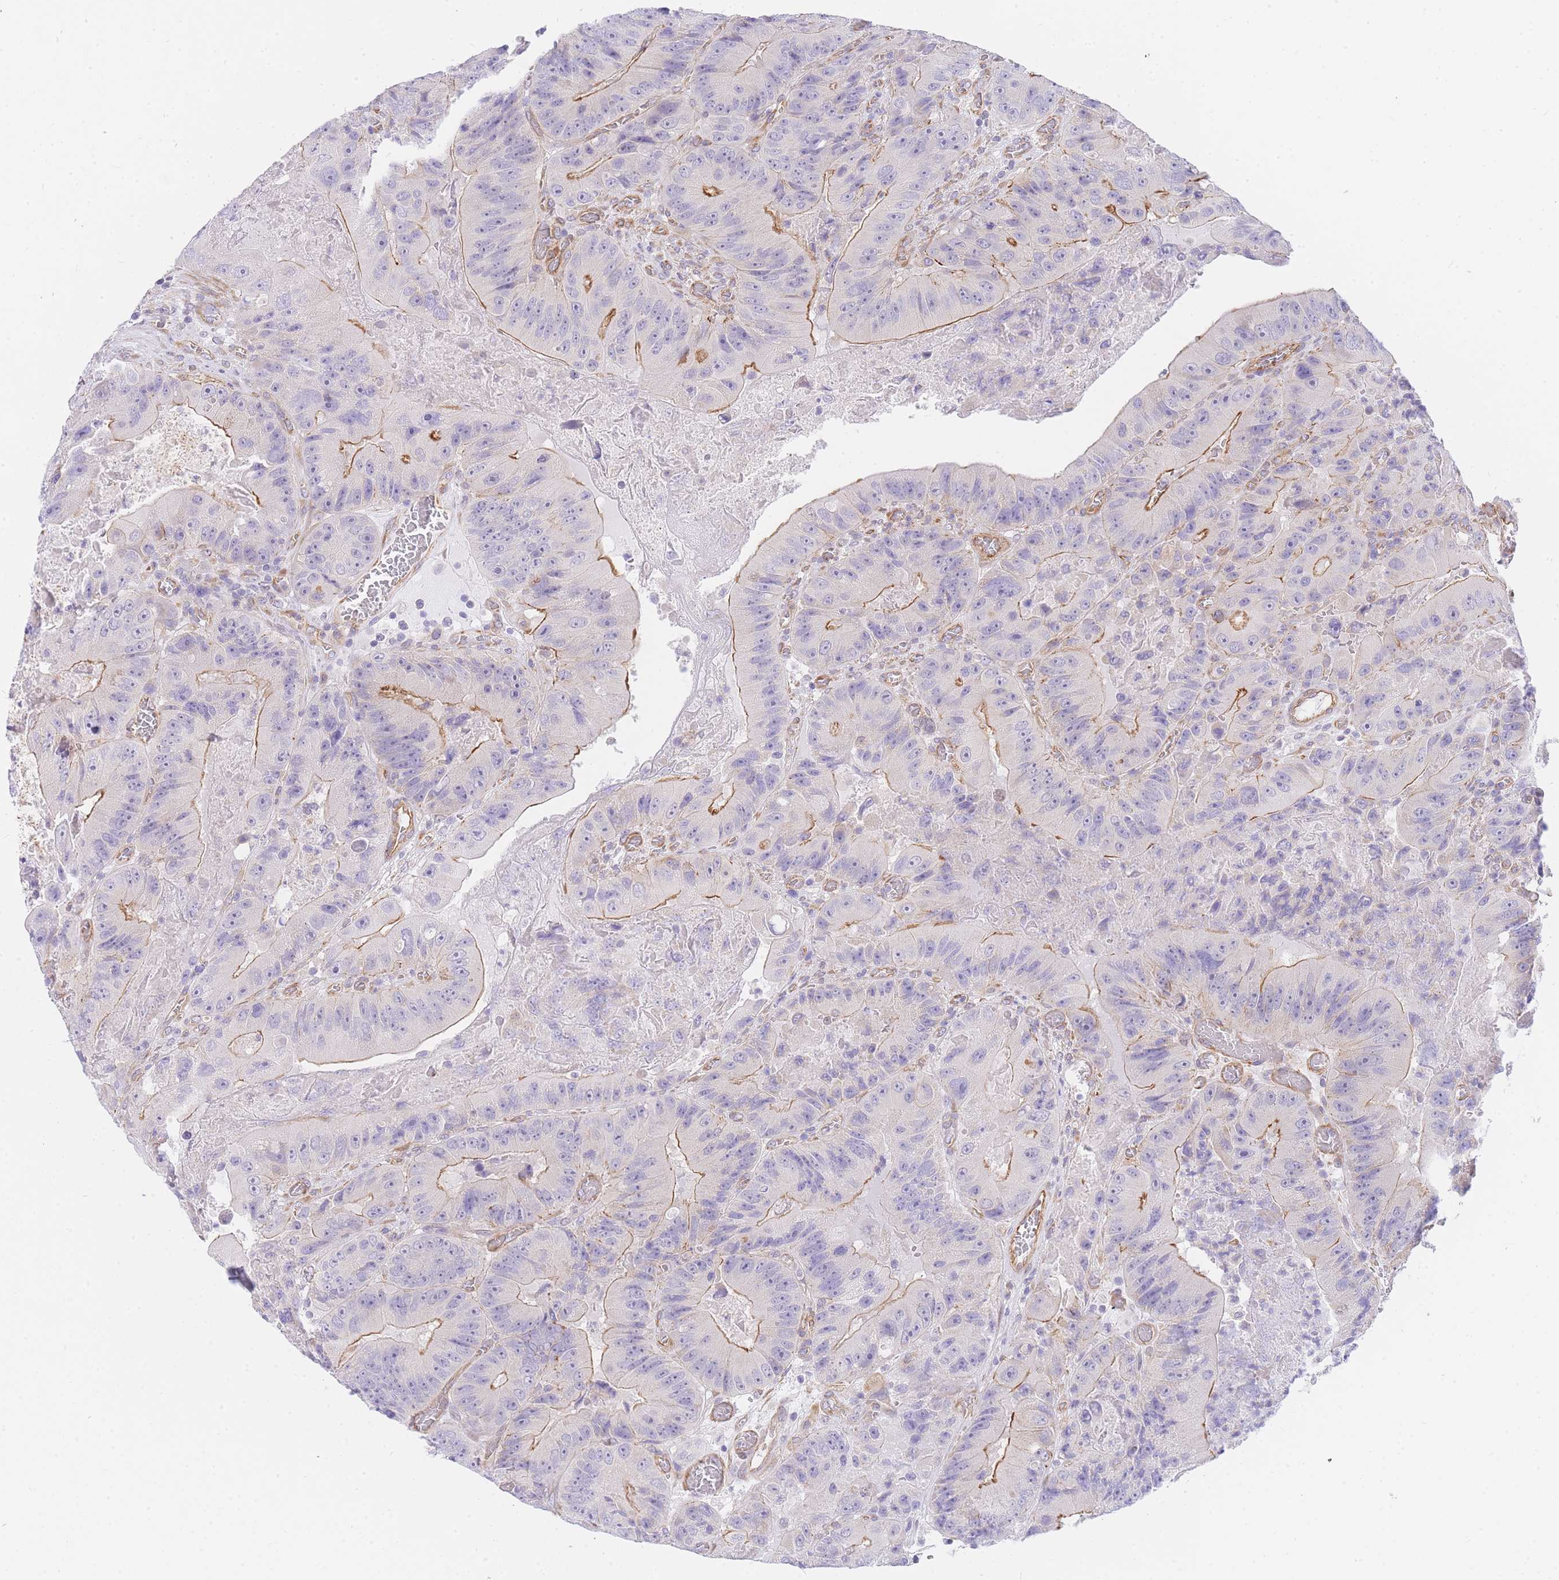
{"staining": {"intensity": "moderate", "quantity": "25%-75%", "location": "cytoplasmic/membranous"}, "tissue": "colorectal cancer", "cell_type": "Tumor cells", "image_type": "cancer", "snomed": [{"axis": "morphology", "description": "Adenocarcinoma, NOS"}, {"axis": "topography", "description": "Colon"}], "caption": "Adenocarcinoma (colorectal) stained with a brown dye exhibits moderate cytoplasmic/membranous positive positivity in about 25%-75% of tumor cells.", "gene": "SRSF12", "patient": {"sex": "female", "age": 86}}